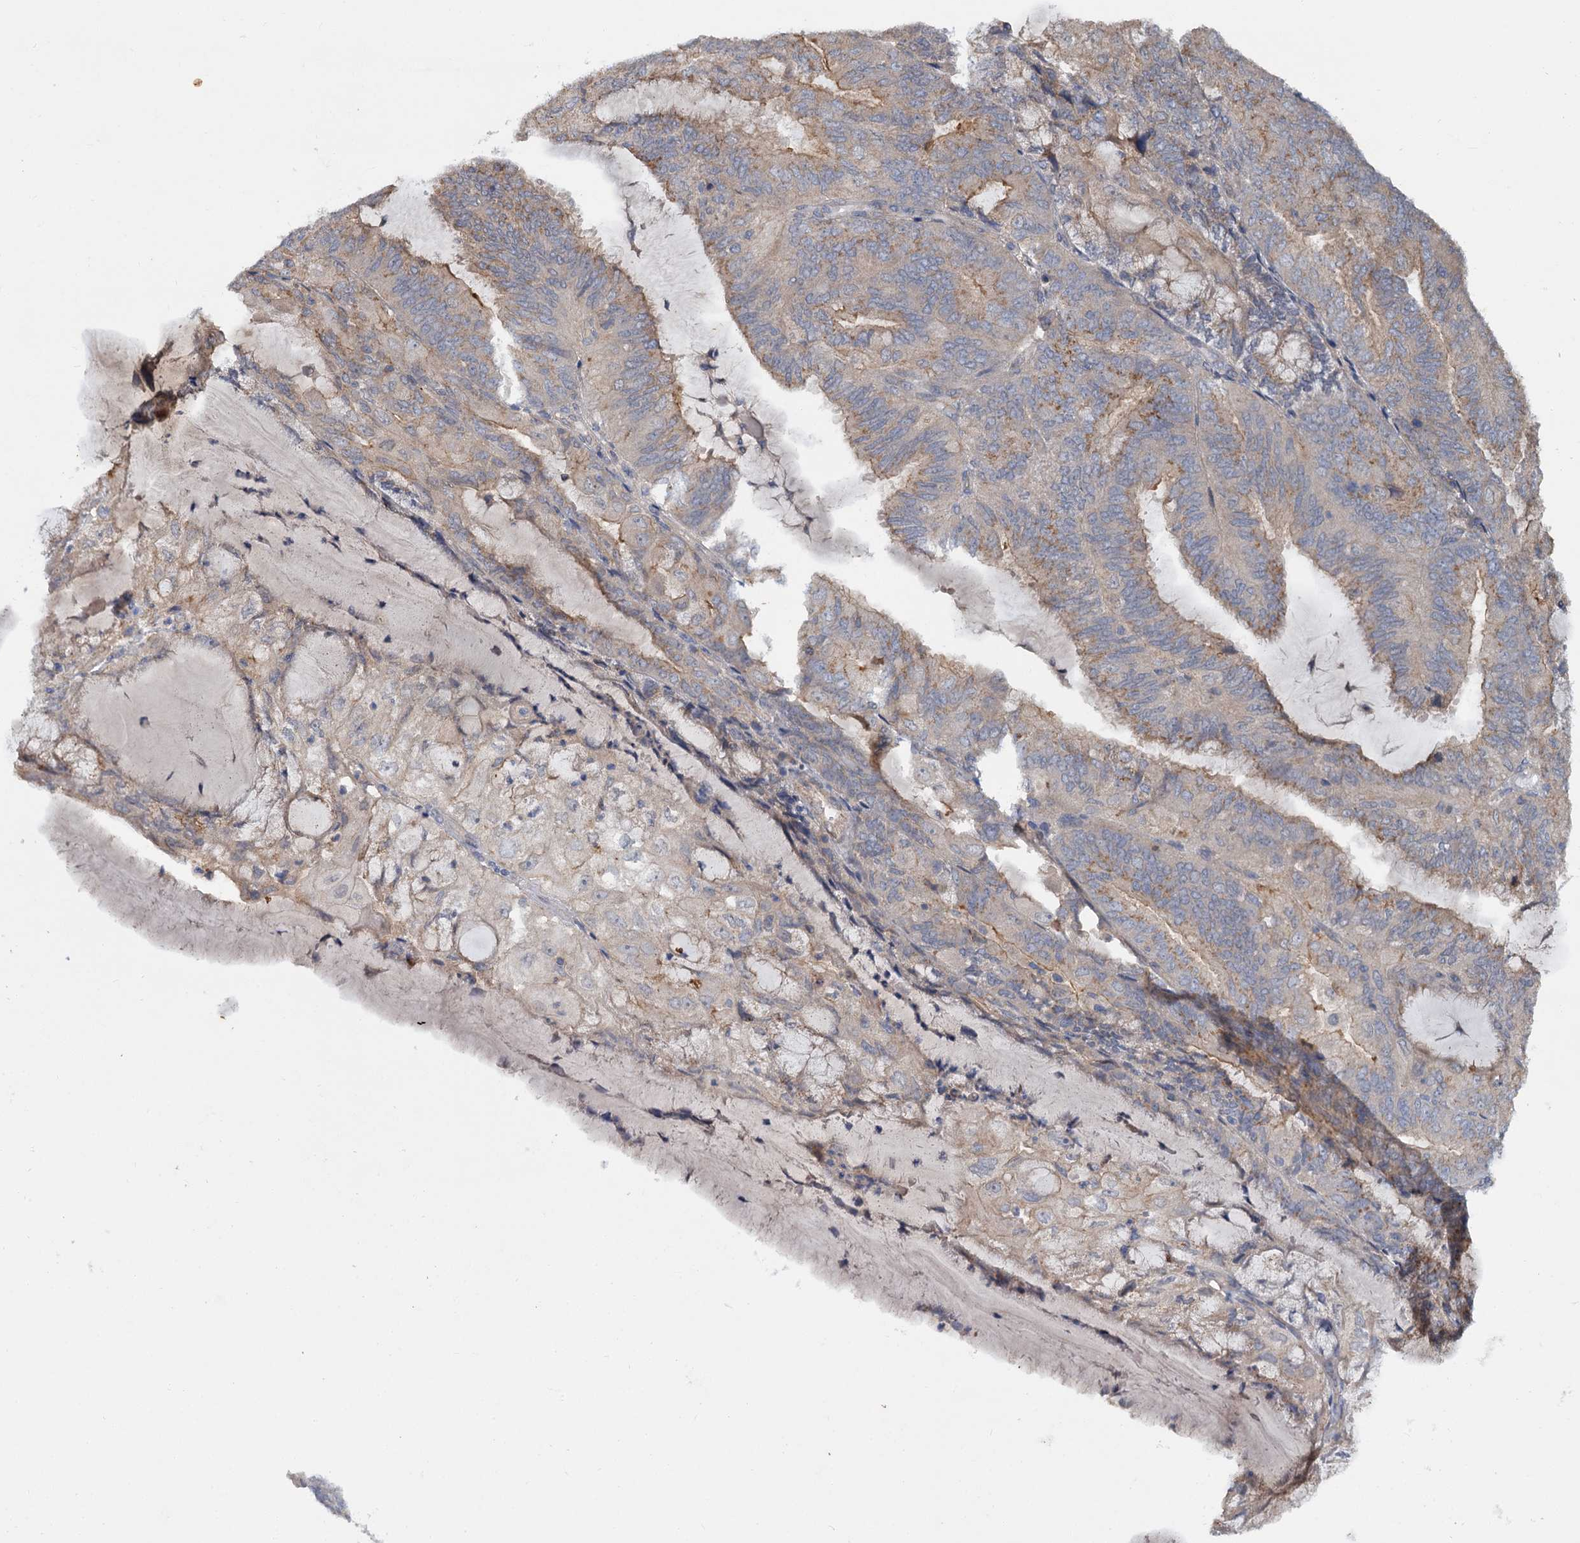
{"staining": {"intensity": "weak", "quantity": "25%-75%", "location": "cytoplasmic/membranous"}, "tissue": "endometrial cancer", "cell_type": "Tumor cells", "image_type": "cancer", "snomed": [{"axis": "morphology", "description": "Adenocarcinoma, NOS"}, {"axis": "topography", "description": "Endometrium"}], "caption": "IHC micrograph of endometrial cancer (adenocarcinoma) stained for a protein (brown), which reveals low levels of weak cytoplasmic/membranous staining in approximately 25%-75% of tumor cells.", "gene": "ZNF324", "patient": {"sex": "female", "age": 81}}